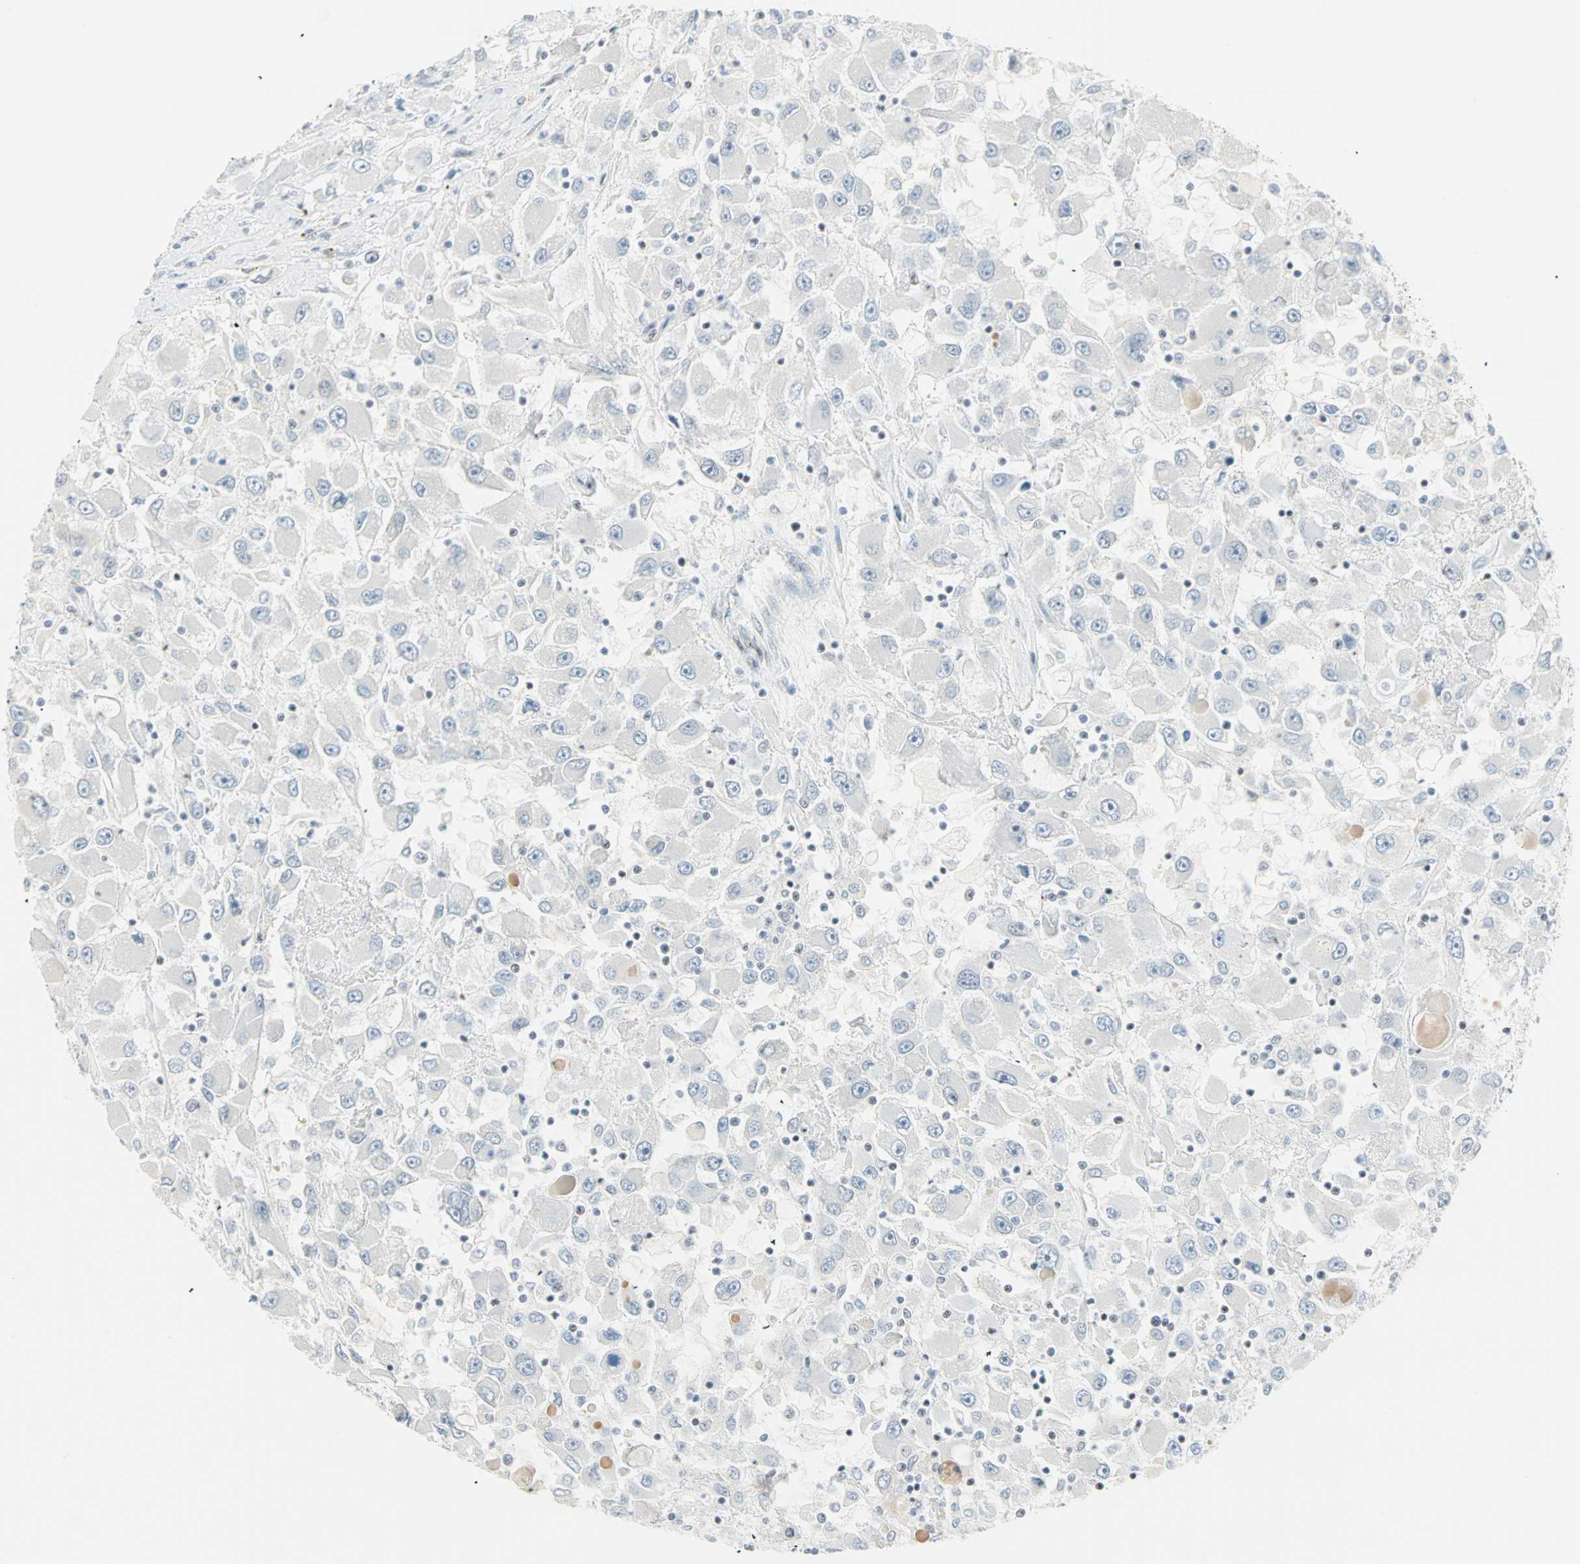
{"staining": {"intensity": "negative", "quantity": "none", "location": "none"}, "tissue": "renal cancer", "cell_type": "Tumor cells", "image_type": "cancer", "snomed": [{"axis": "morphology", "description": "Adenocarcinoma, NOS"}, {"axis": "topography", "description": "Kidney"}], "caption": "IHC of human adenocarcinoma (renal) demonstrates no staining in tumor cells.", "gene": "PKNOX1", "patient": {"sex": "female", "age": 52}}